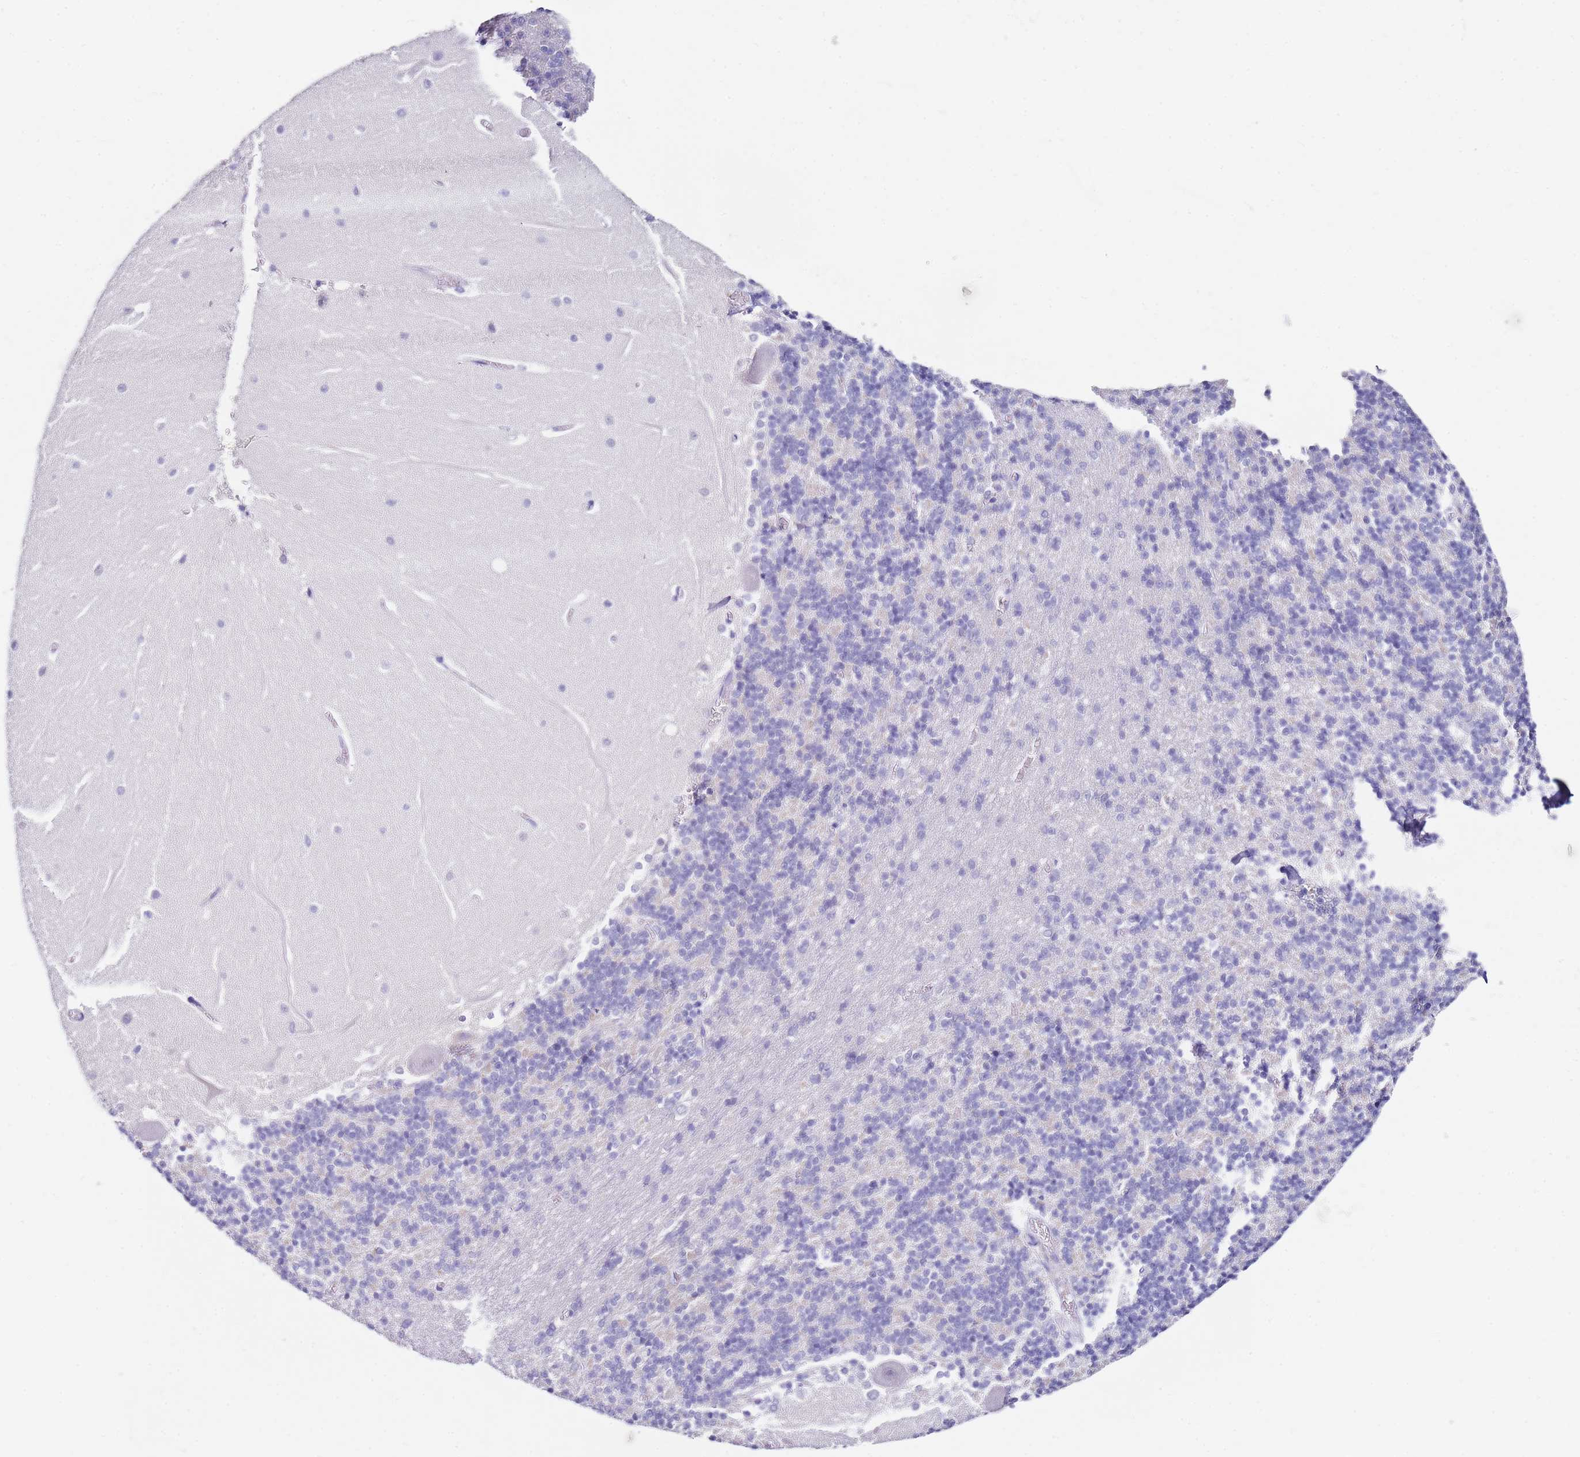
{"staining": {"intensity": "negative", "quantity": "none", "location": "none"}, "tissue": "cerebellum", "cell_type": "Cells in granular layer", "image_type": "normal", "snomed": [{"axis": "morphology", "description": "Normal tissue, NOS"}, {"axis": "topography", "description": "Cerebellum"}], "caption": "Immunohistochemistry micrograph of normal cerebellum: cerebellum stained with DAB reveals no significant protein expression in cells in granular layer.", "gene": "PTBP2", "patient": {"sex": "male", "age": 37}}